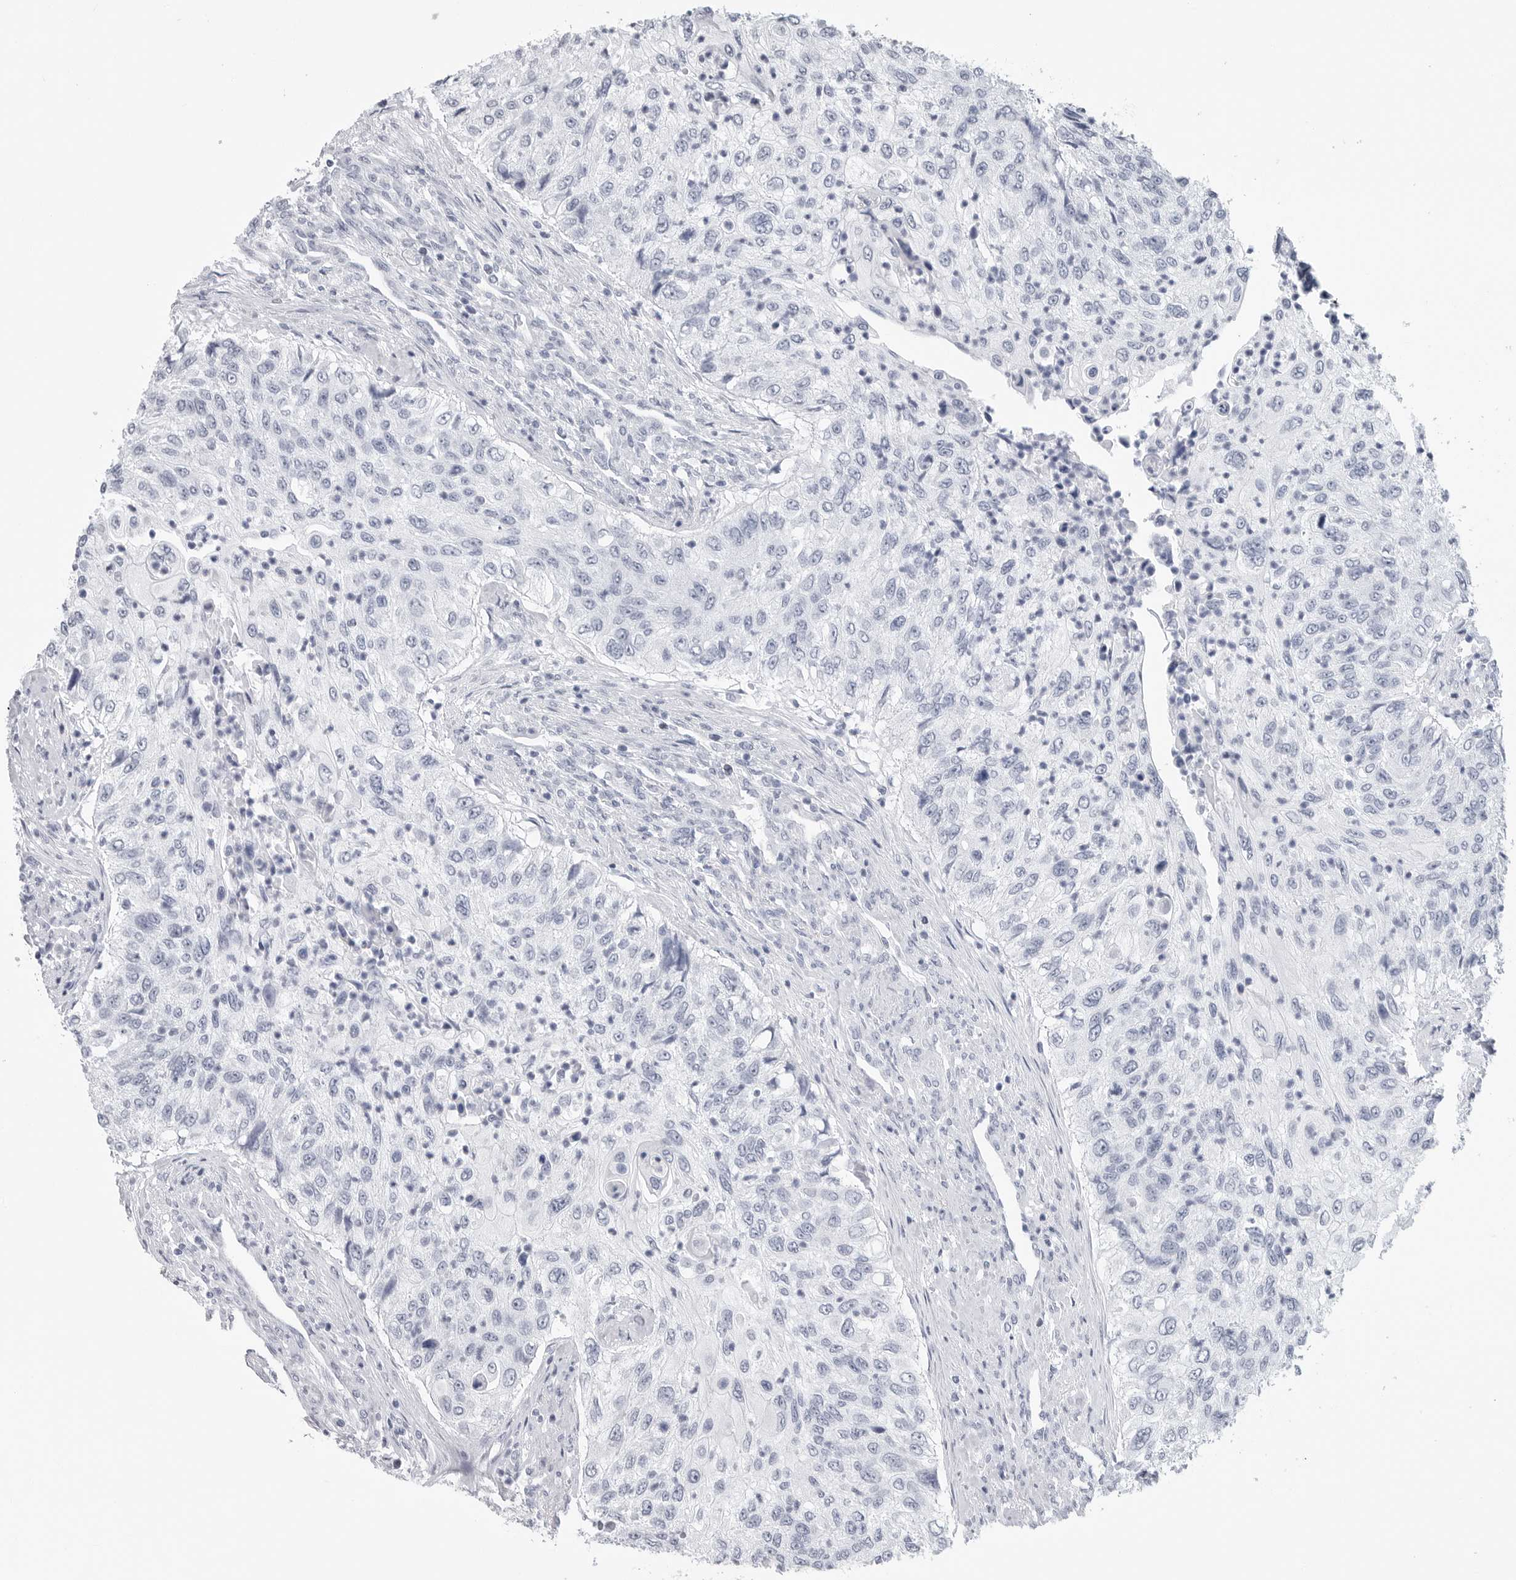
{"staining": {"intensity": "negative", "quantity": "none", "location": "none"}, "tissue": "urothelial cancer", "cell_type": "Tumor cells", "image_type": "cancer", "snomed": [{"axis": "morphology", "description": "Urothelial carcinoma, High grade"}, {"axis": "topography", "description": "Urinary bladder"}], "caption": "The photomicrograph reveals no staining of tumor cells in urothelial cancer. (Stains: DAB (3,3'-diaminobenzidine) immunohistochemistry with hematoxylin counter stain, Microscopy: brightfield microscopy at high magnification).", "gene": "CSH1", "patient": {"sex": "female", "age": 60}}